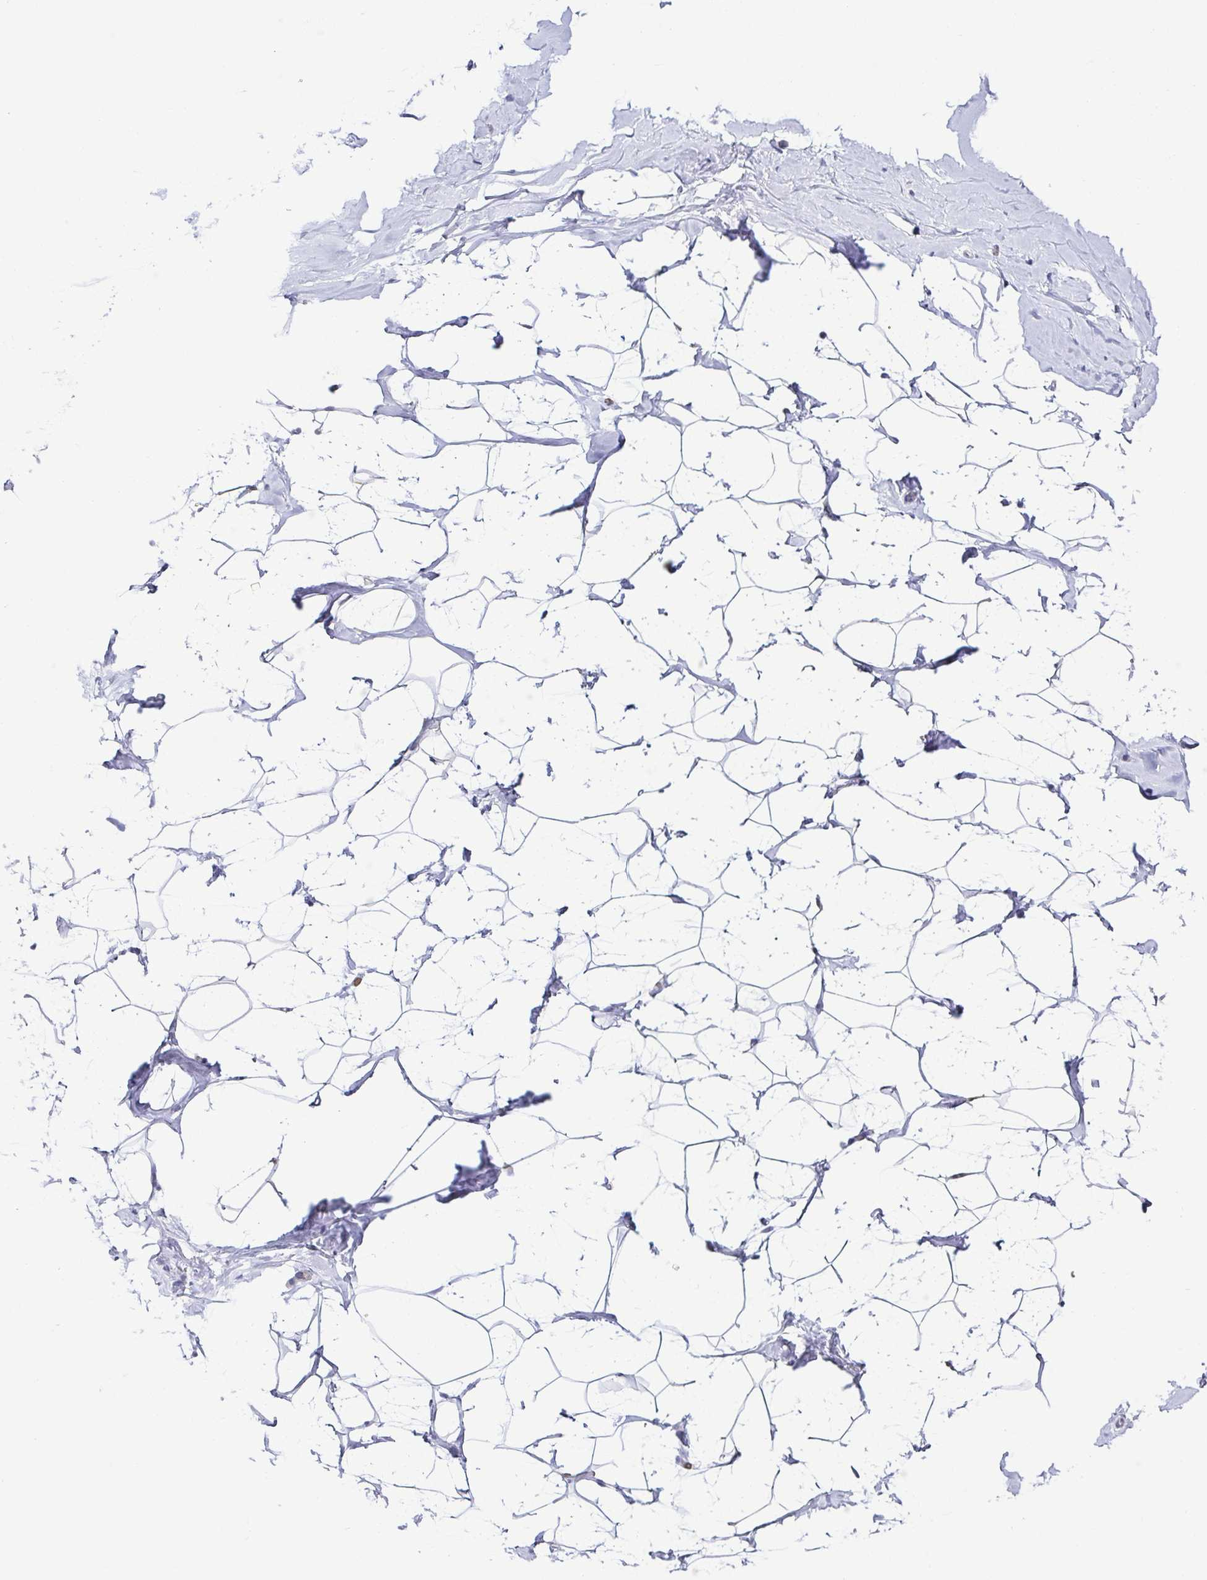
{"staining": {"intensity": "negative", "quantity": "none", "location": "none"}, "tissue": "breast", "cell_type": "Adipocytes", "image_type": "normal", "snomed": [{"axis": "morphology", "description": "Normal tissue, NOS"}, {"axis": "topography", "description": "Breast"}], "caption": "Breast stained for a protein using immunohistochemistry (IHC) shows no positivity adipocytes.", "gene": "FAM162B", "patient": {"sex": "female", "age": 32}}